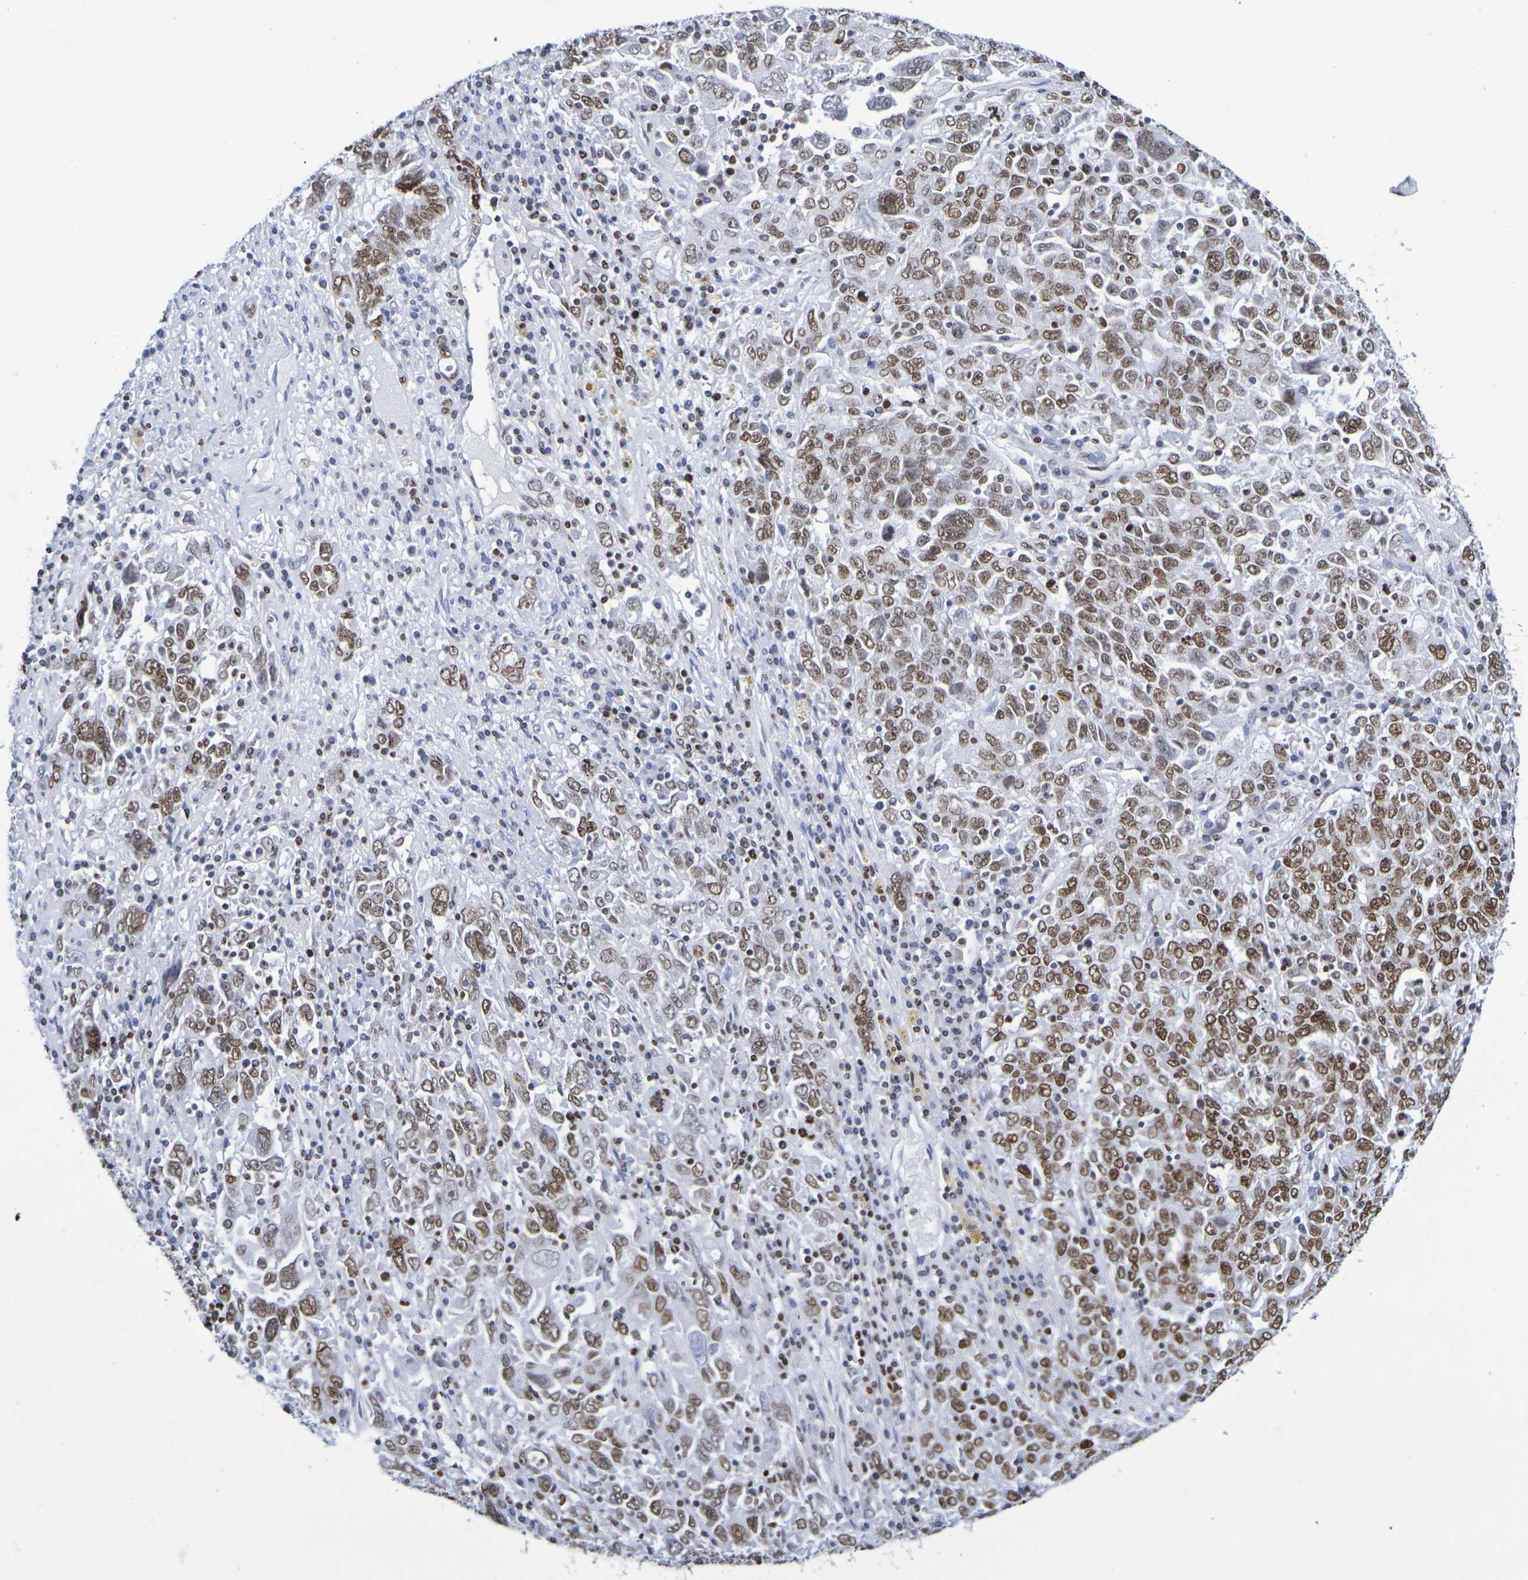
{"staining": {"intensity": "moderate", "quantity": ">75%", "location": "nuclear"}, "tissue": "ovarian cancer", "cell_type": "Tumor cells", "image_type": "cancer", "snomed": [{"axis": "morphology", "description": "Carcinoma, endometroid"}, {"axis": "topography", "description": "Ovary"}], "caption": "There is medium levels of moderate nuclear staining in tumor cells of ovarian cancer (endometroid carcinoma), as demonstrated by immunohistochemical staining (brown color).", "gene": "H1-5", "patient": {"sex": "female", "age": 62}}